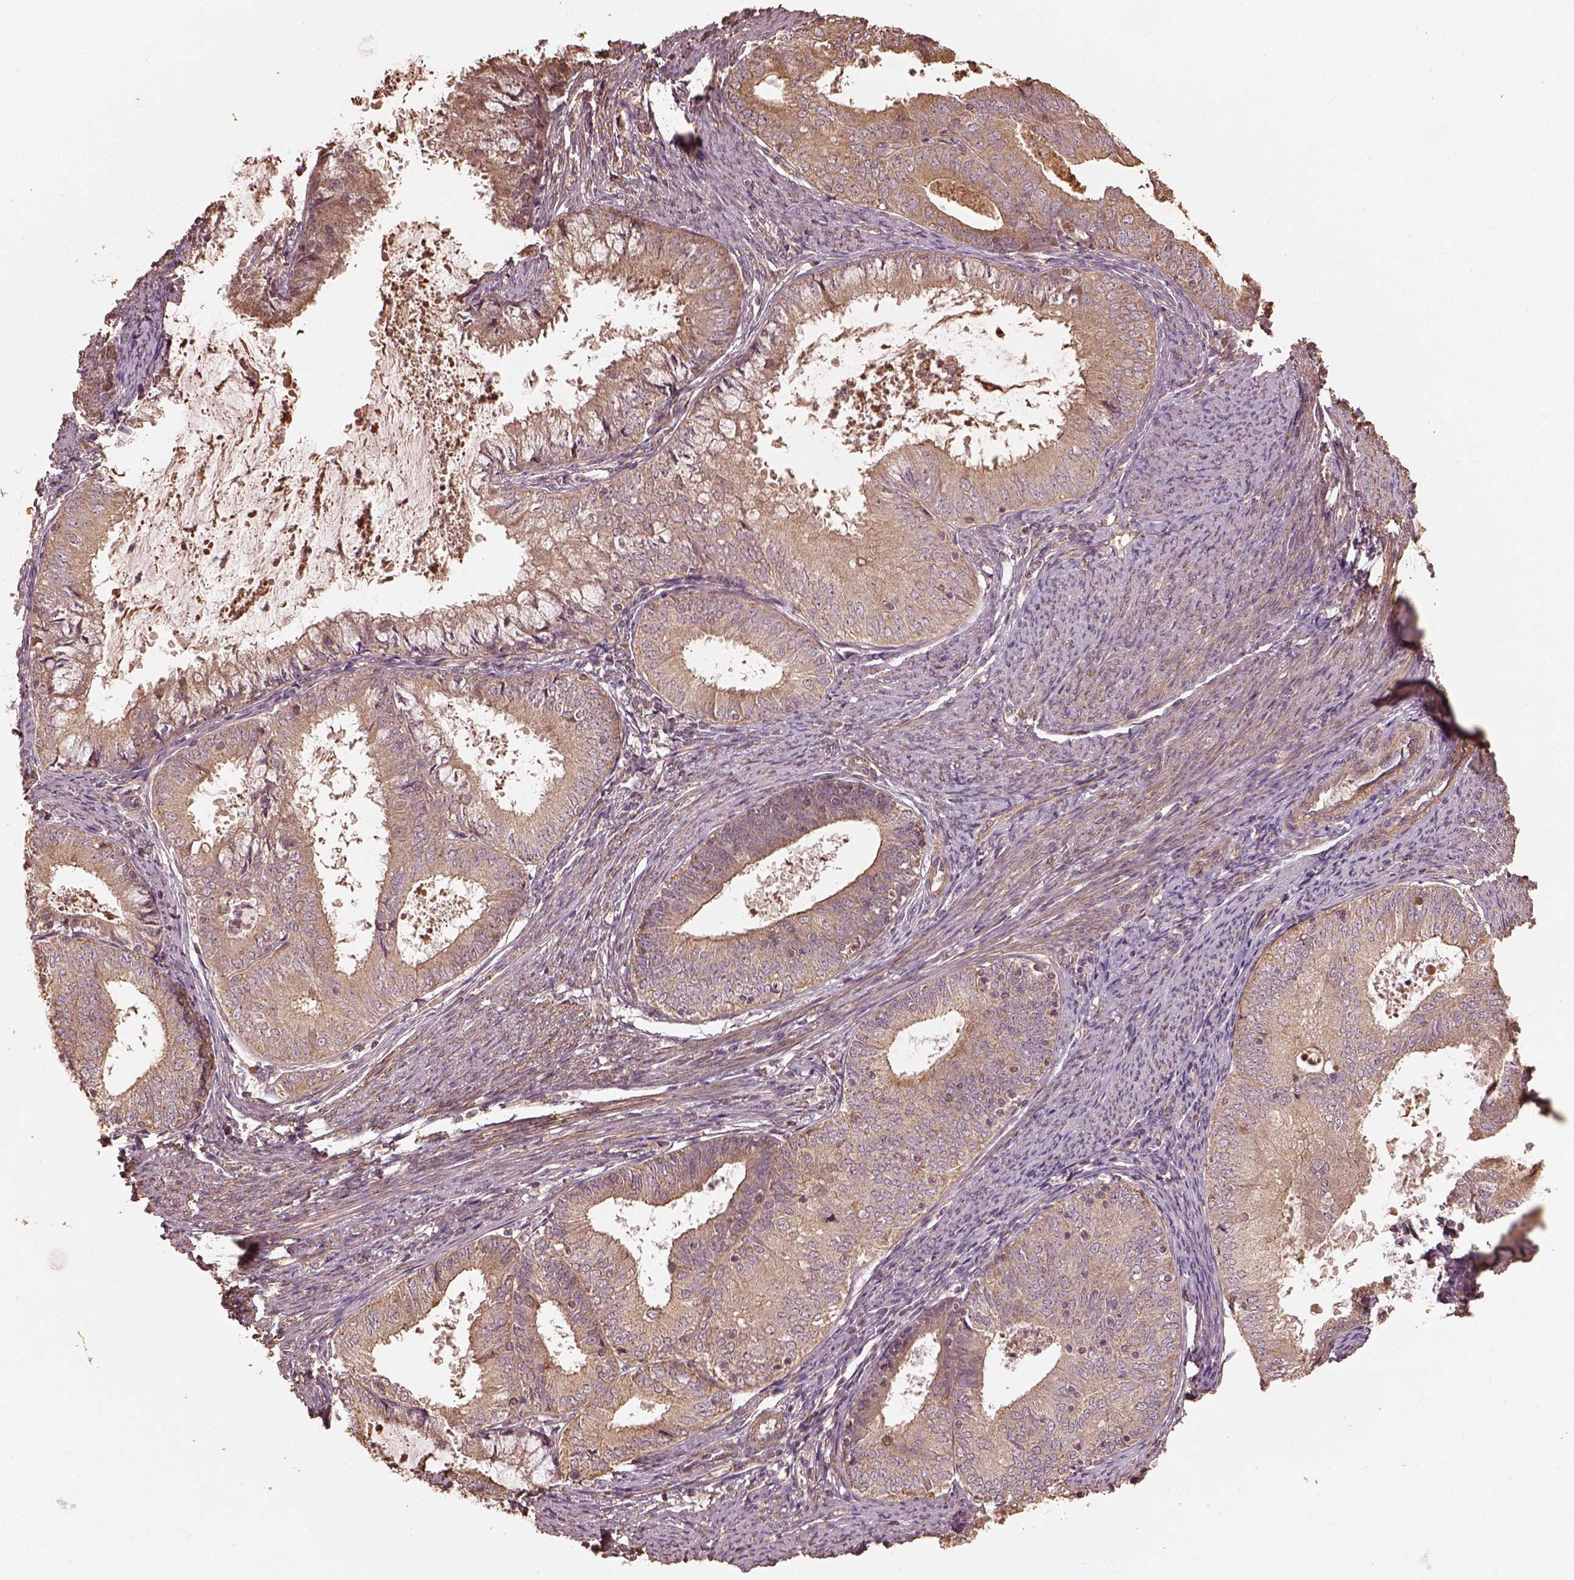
{"staining": {"intensity": "moderate", "quantity": ">75%", "location": "cytoplasmic/membranous"}, "tissue": "endometrial cancer", "cell_type": "Tumor cells", "image_type": "cancer", "snomed": [{"axis": "morphology", "description": "Adenocarcinoma, NOS"}, {"axis": "topography", "description": "Endometrium"}], "caption": "Immunohistochemistry micrograph of adenocarcinoma (endometrial) stained for a protein (brown), which shows medium levels of moderate cytoplasmic/membranous expression in approximately >75% of tumor cells.", "gene": "METTL4", "patient": {"sex": "female", "age": 57}}